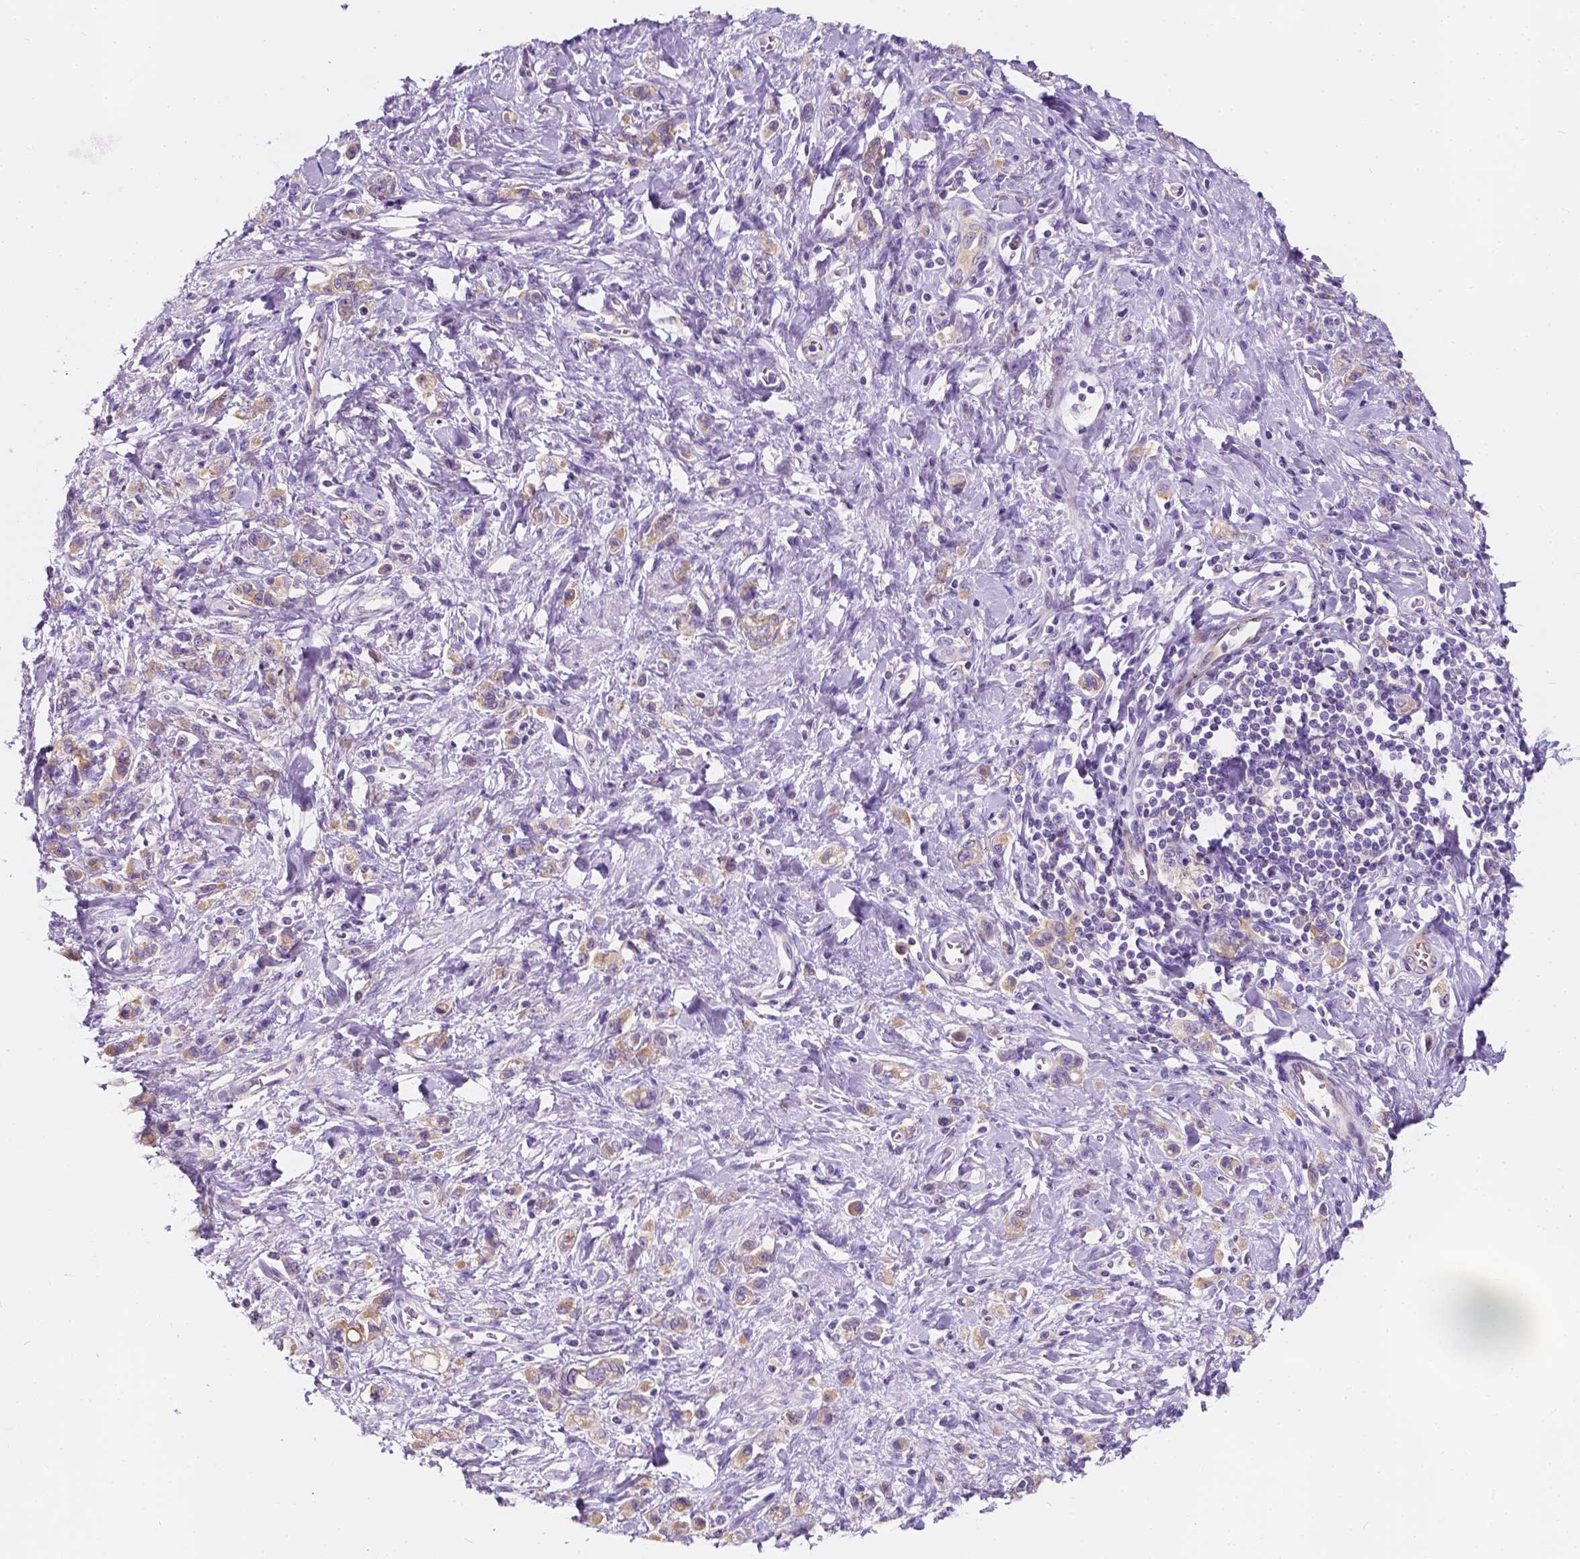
{"staining": {"intensity": "weak", "quantity": ">75%", "location": "cytoplasmic/membranous"}, "tissue": "stomach cancer", "cell_type": "Tumor cells", "image_type": "cancer", "snomed": [{"axis": "morphology", "description": "Adenocarcinoma, NOS"}, {"axis": "topography", "description": "Stomach"}], "caption": "Stomach adenocarcinoma stained with DAB immunohistochemistry exhibits low levels of weak cytoplasmic/membranous staining in approximately >75% of tumor cells.", "gene": "SIRT2", "patient": {"sex": "male", "age": 77}}